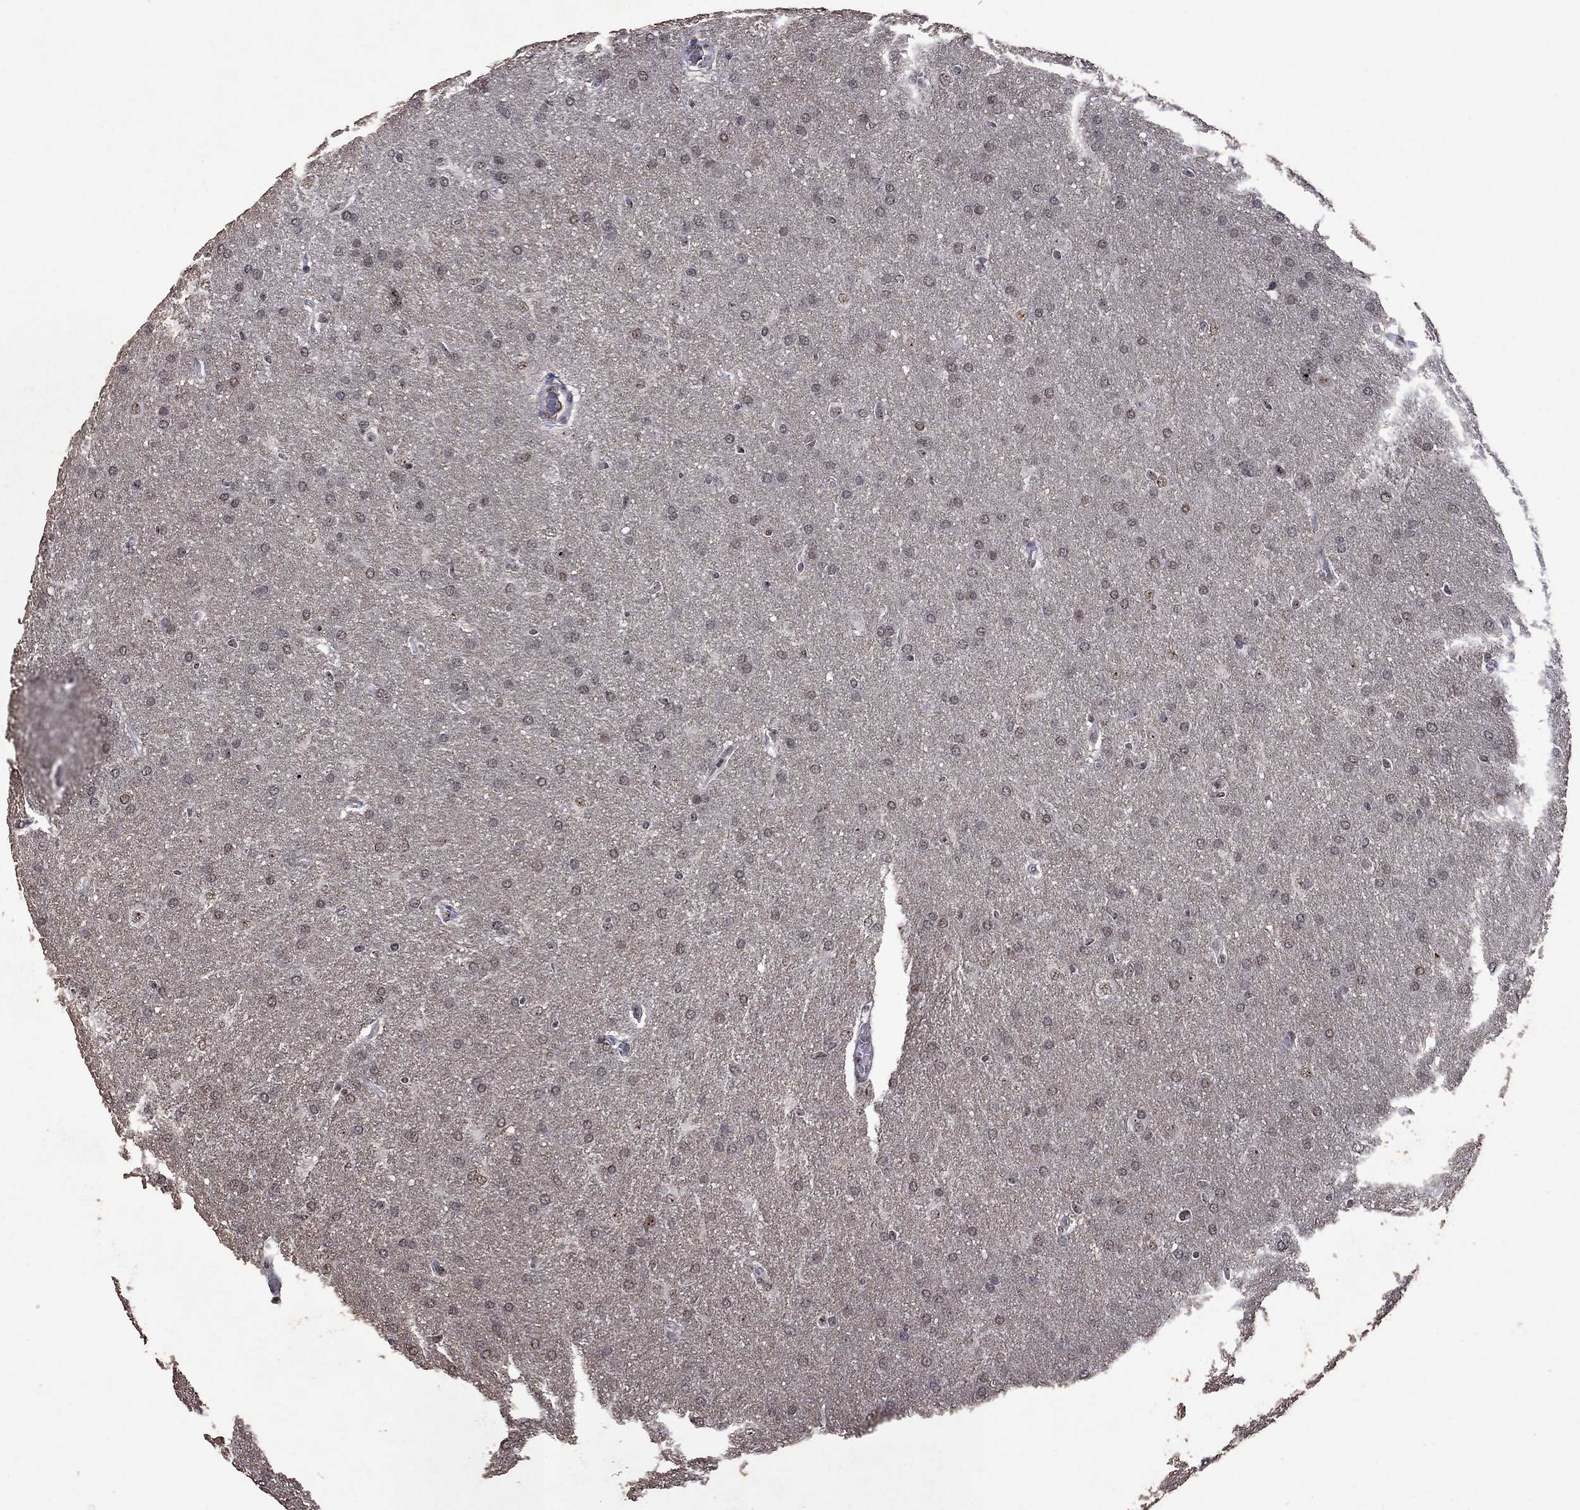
{"staining": {"intensity": "weak", "quantity": "<25%", "location": "nuclear"}, "tissue": "glioma", "cell_type": "Tumor cells", "image_type": "cancer", "snomed": [{"axis": "morphology", "description": "Glioma, malignant, Low grade"}, {"axis": "topography", "description": "Brain"}], "caption": "Protein analysis of malignant glioma (low-grade) shows no significant staining in tumor cells.", "gene": "SPOUT1", "patient": {"sex": "female", "age": 32}}